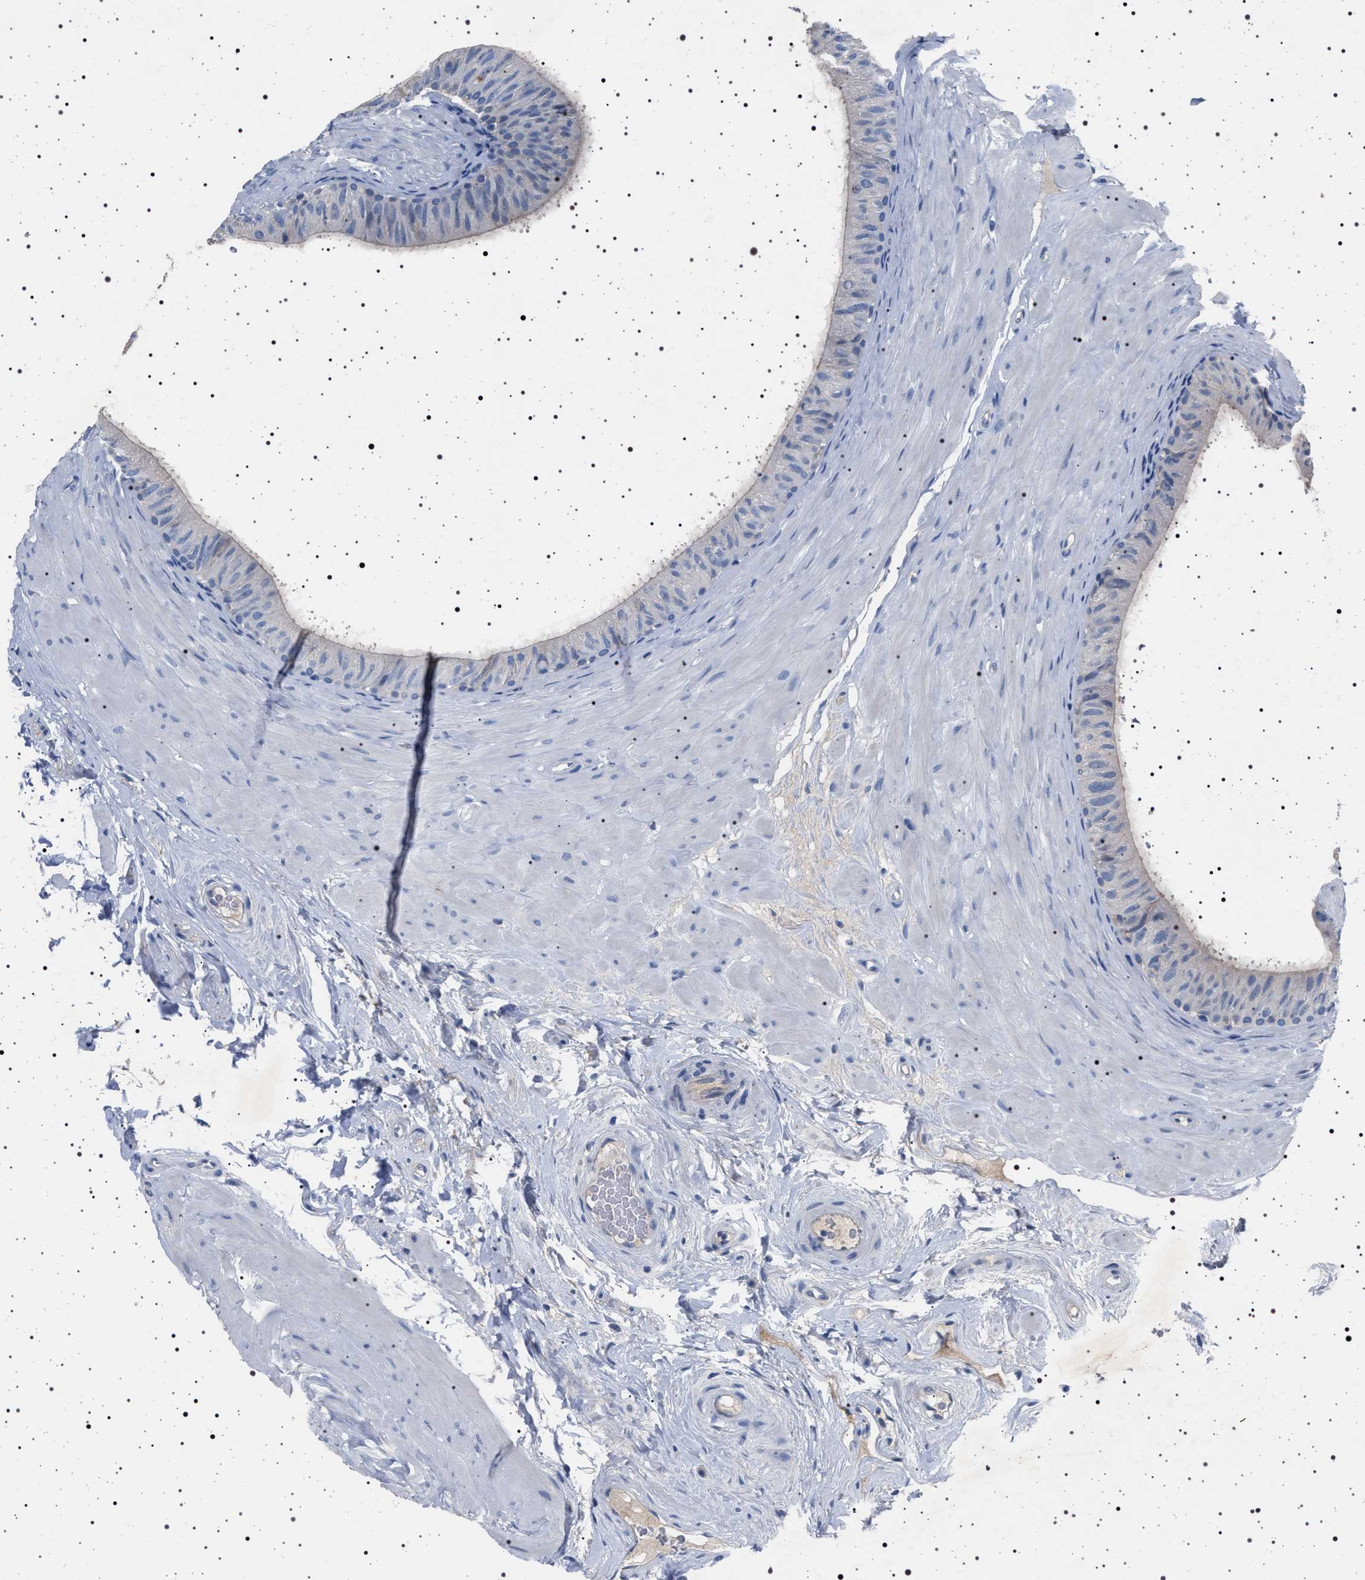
{"staining": {"intensity": "negative", "quantity": "none", "location": "none"}, "tissue": "epididymis", "cell_type": "Glandular cells", "image_type": "normal", "snomed": [{"axis": "morphology", "description": "Normal tissue, NOS"}, {"axis": "topography", "description": "Epididymis"}], "caption": "IHC image of benign epididymis: human epididymis stained with DAB demonstrates no significant protein staining in glandular cells.", "gene": "NAT9", "patient": {"sex": "male", "age": 34}}